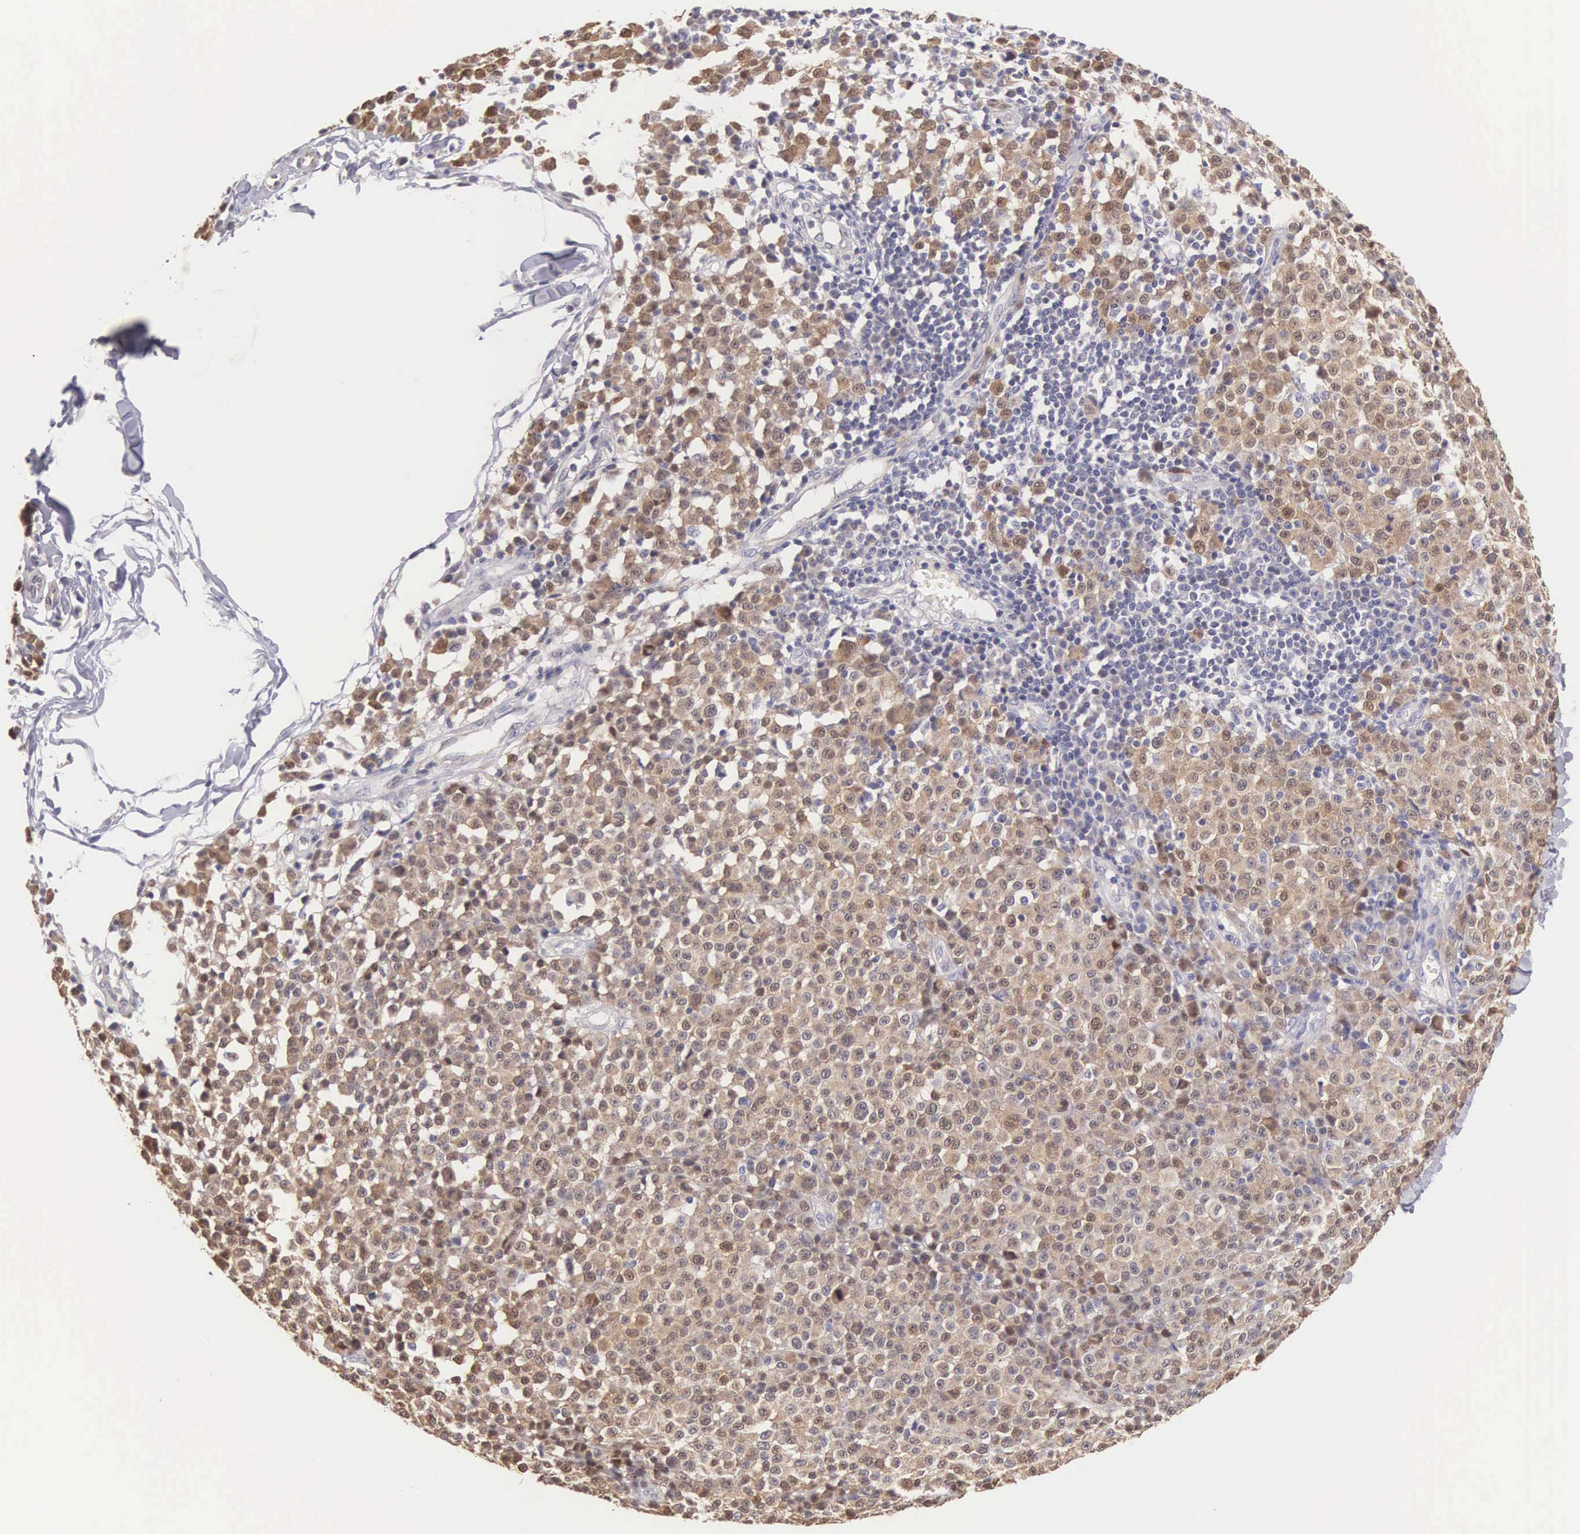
{"staining": {"intensity": "weak", "quantity": ">75%", "location": "cytoplasmic/membranous"}, "tissue": "melanoma", "cell_type": "Tumor cells", "image_type": "cancer", "snomed": [{"axis": "morphology", "description": "Malignant melanoma, Metastatic site"}, {"axis": "topography", "description": "Skin"}], "caption": "Weak cytoplasmic/membranous expression is appreciated in about >75% of tumor cells in melanoma. The protein is shown in brown color, while the nuclei are stained blue.", "gene": "PIR", "patient": {"sex": "male", "age": 32}}